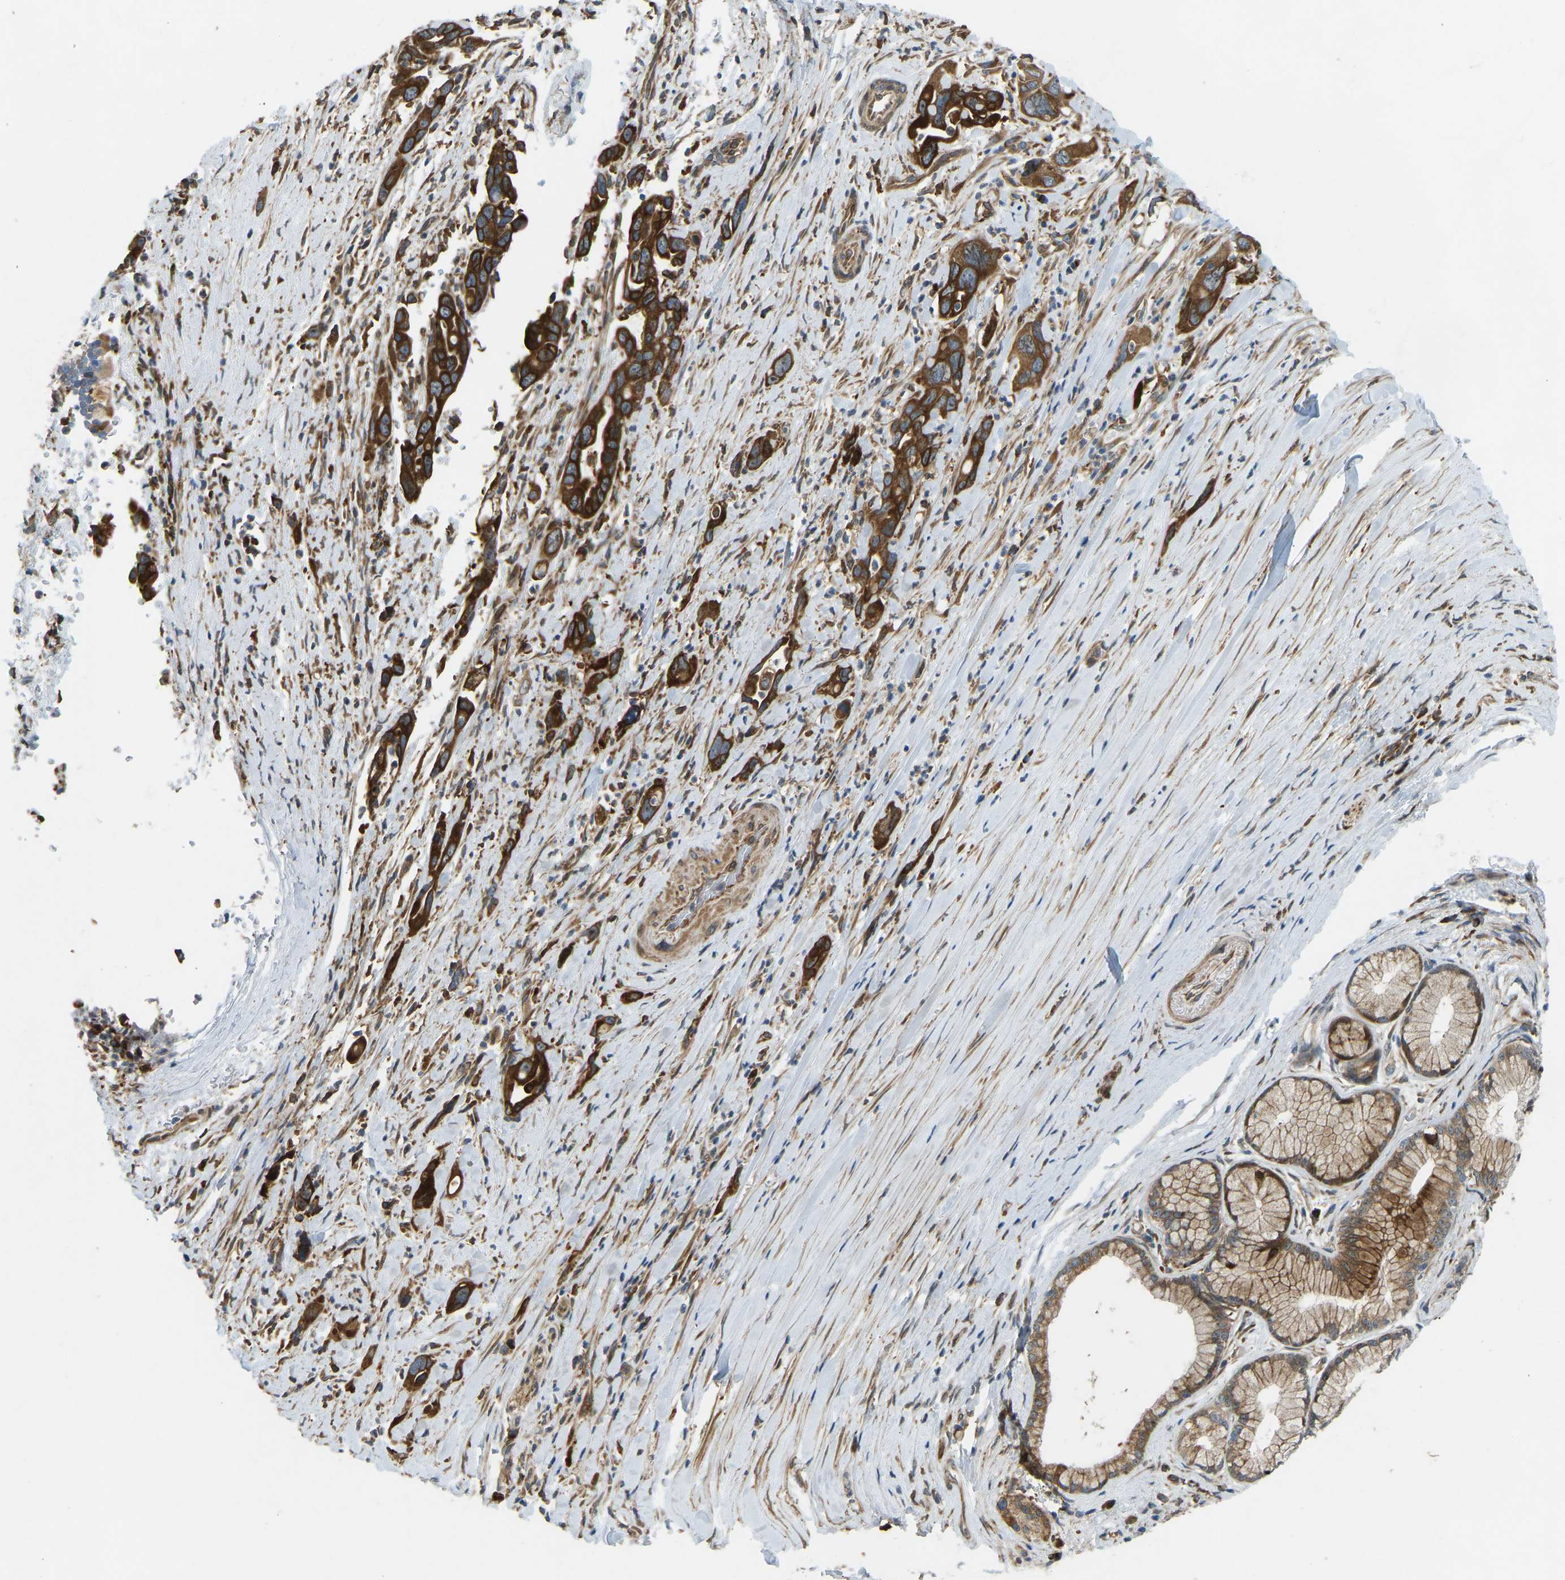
{"staining": {"intensity": "strong", "quantity": ">75%", "location": "cytoplasmic/membranous"}, "tissue": "pancreatic cancer", "cell_type": "Tumor cells", "image_type": "cancer", "snomed": [{"axis": "morphology", "description": "Adenocarcinoma, NOS"}, {"axis": "topography", "description": "Pancreas"}], "caption": "Brown immunohistochemical staining in human pancreatic cancer (adenocarcinoma) reveals strong cytoplasmic/membranous expression in about >75% of tumor cells.", "gene": "OS9", "patient": {"sex": "female", "age": 70}}